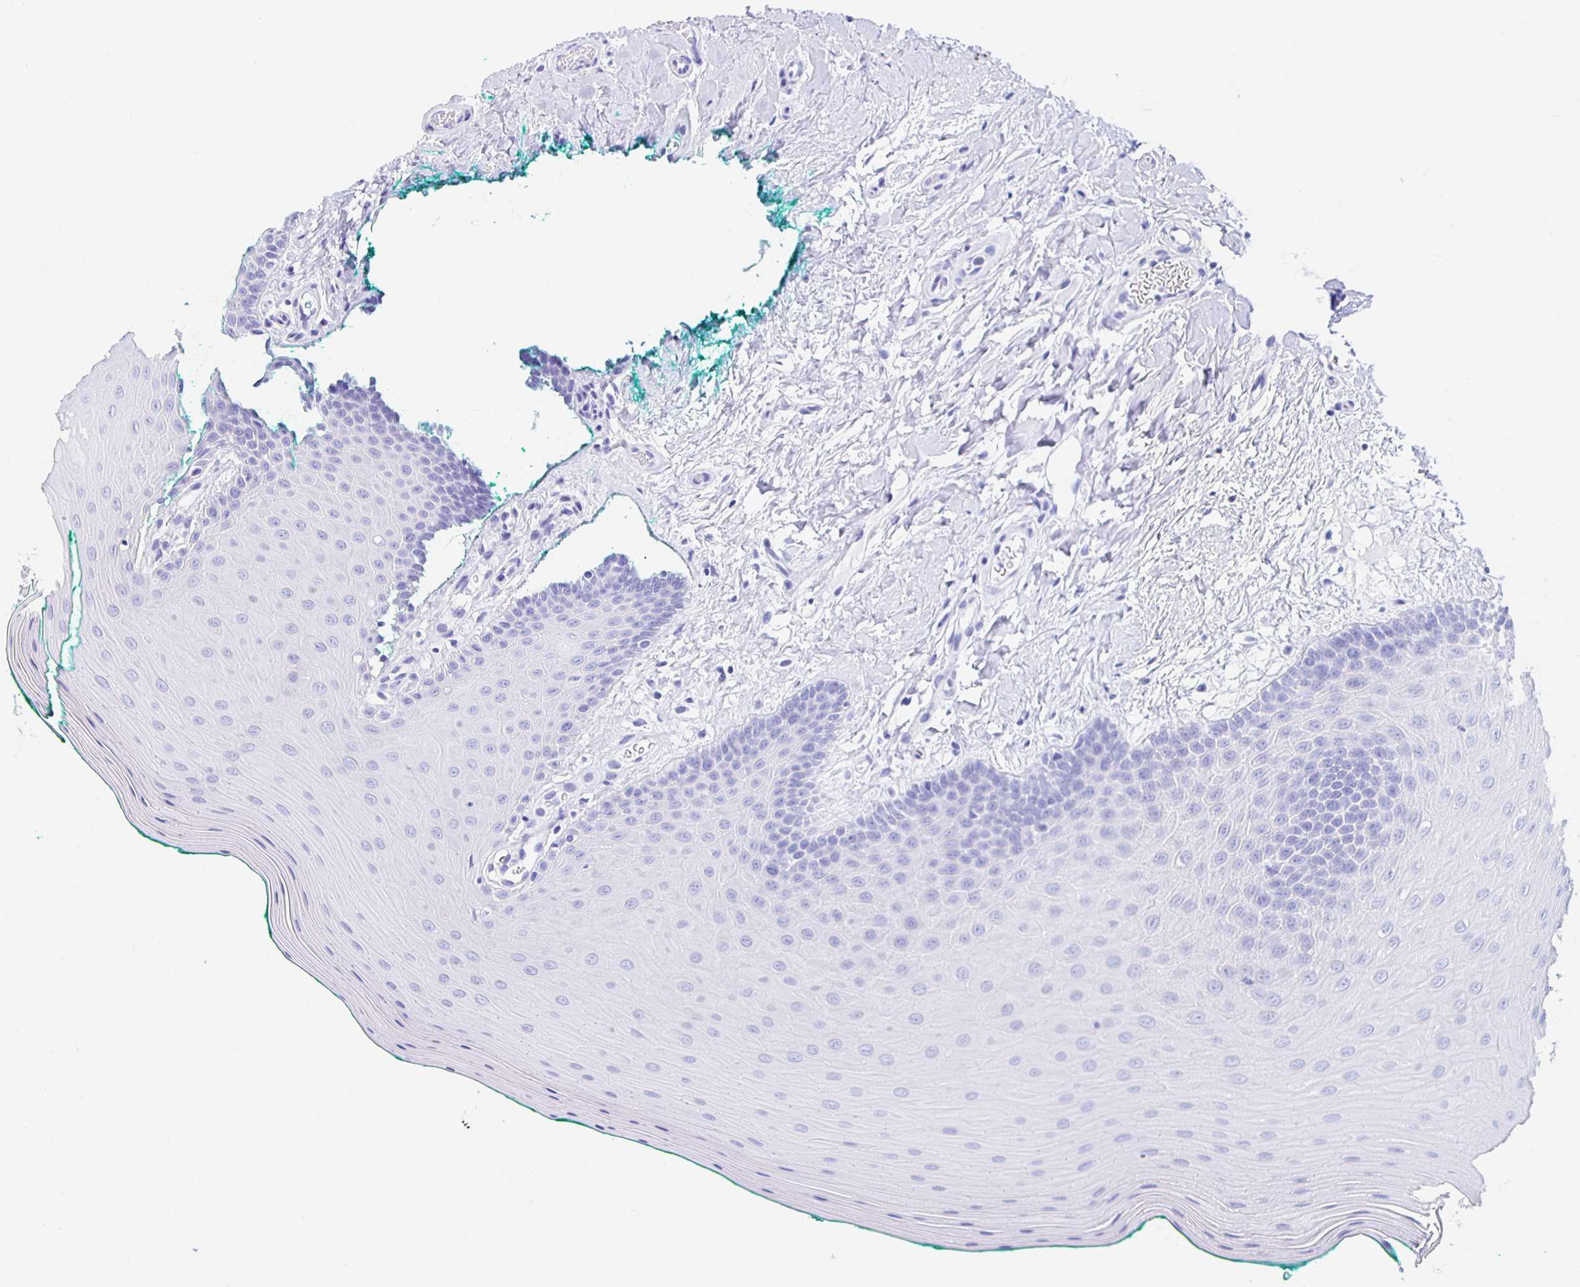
{"staining": {"intensity": "negative", "quantity": "none", "location": "none"}, "tissue": "oral mucosa", "cell_type": "Squamous epithelial cells", "image_type": "normal", "snomed": [{"axis": "morphology", "description": "Normal tissue, NOS"}, {"axis": "topography", "description": "Oral tissue"}], "caption": "Micrograph shows no significant protein positivity in squamous epithelial cells of benign oral mucosa. The staining was performed using DAB (3,3'-diaminobenzidine) to visualize the protein expression in brown, while the nuclei were stained in blue with hematoxylin (Magnification: 20x).", "gene": "HSPA4L", "patient": {"sex": "female", "age": 40}}